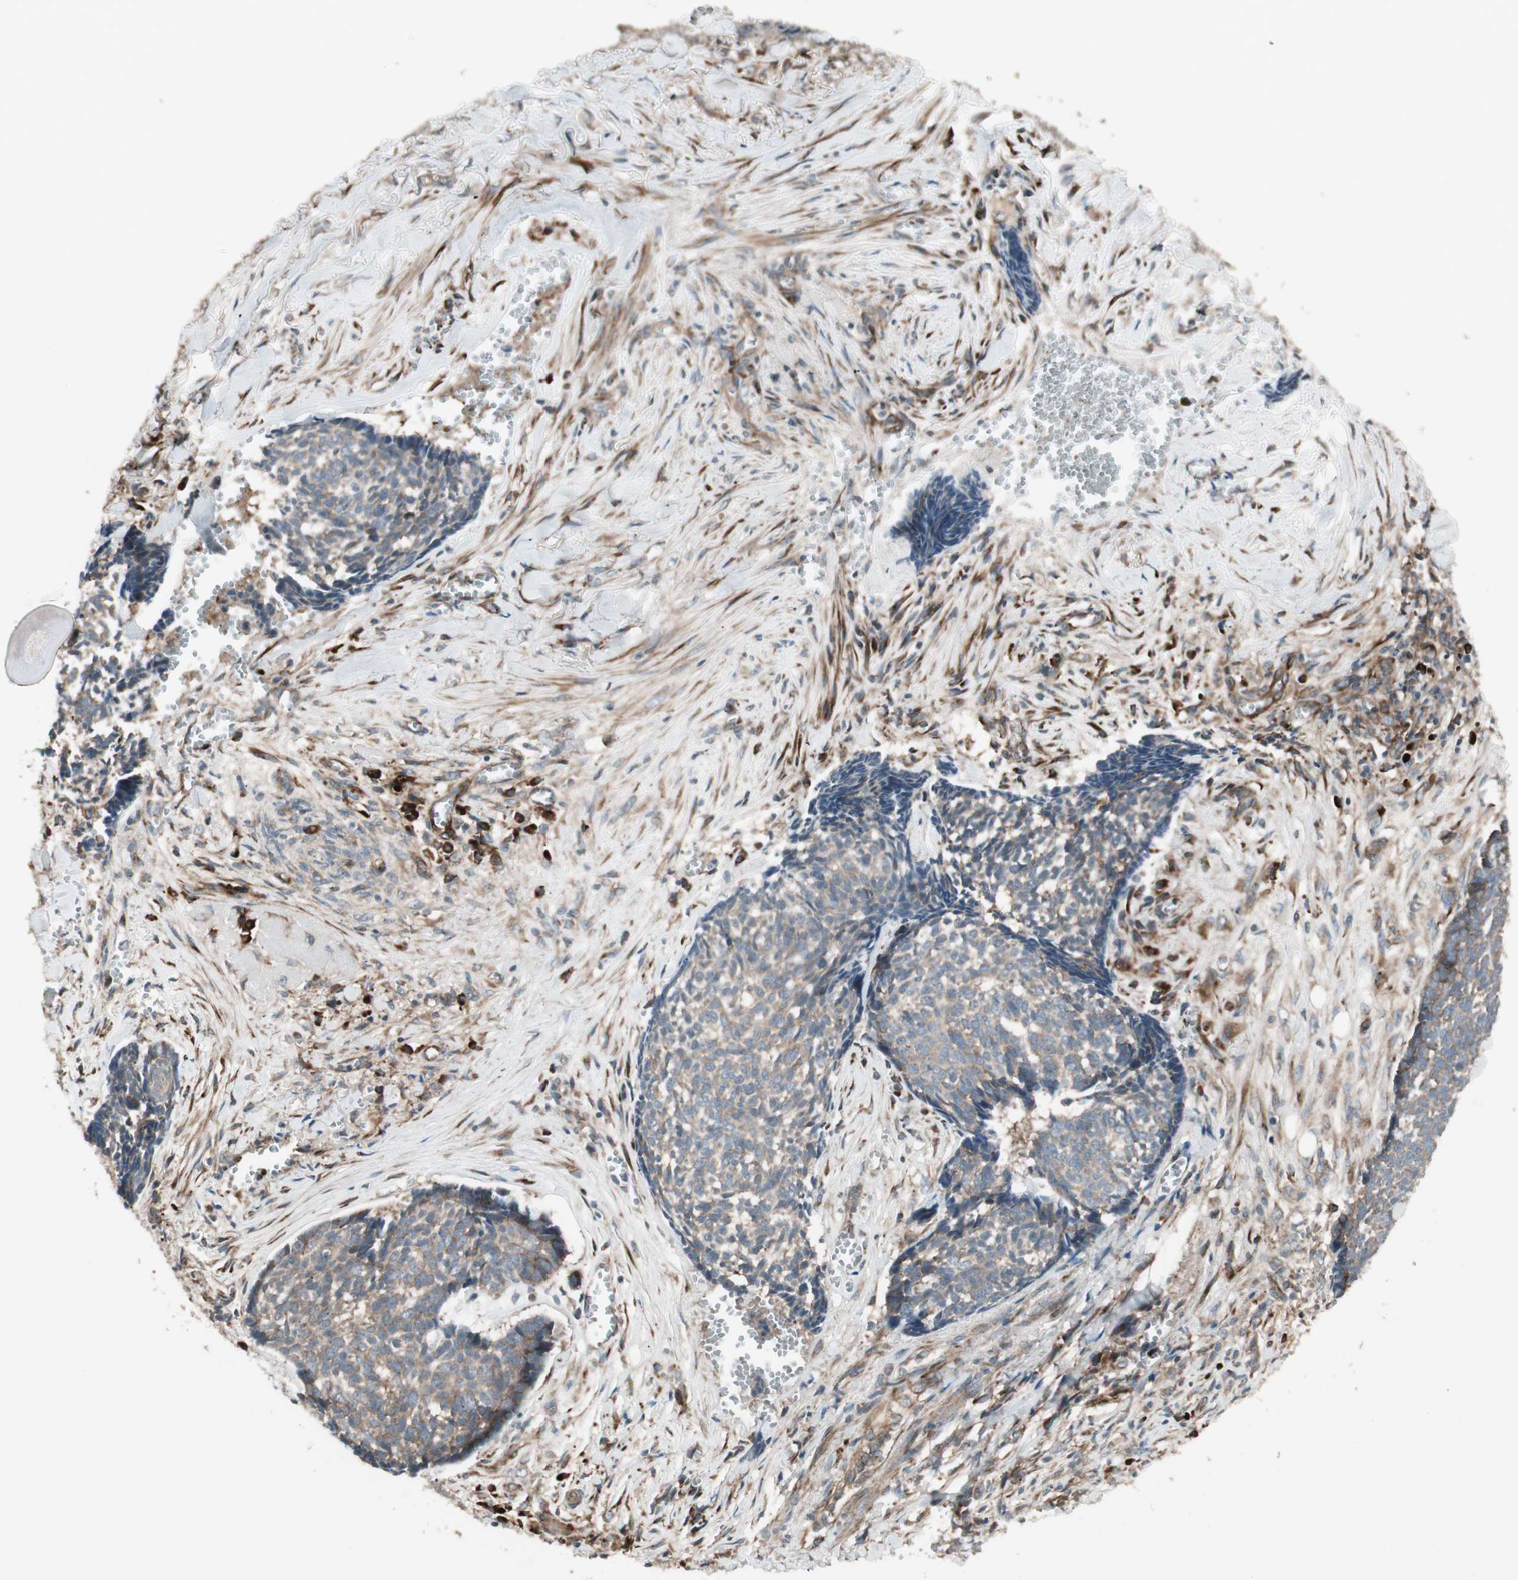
{"staining": {"intensity": "weak", "quantity": ">75%", "location": "cytoplasmic/membranous"}, "tissue": "skin cancer", "cell_type": "Tumor cells", "image_type": "cancer", "snomed": [{"axis": "morphology", "description": "Basal cell carcinoma"}, {"axis": "topography", "description": "Skin"}], "caption": "Immunohistochemical staining of human skin basal cell carcinoma shows low levels of weak cytoplasmic/membranous protein positivity in about >75% of tumor cells.", "gene": "PPP2R5E", "patient": {"sex": "male", "age": 84}}